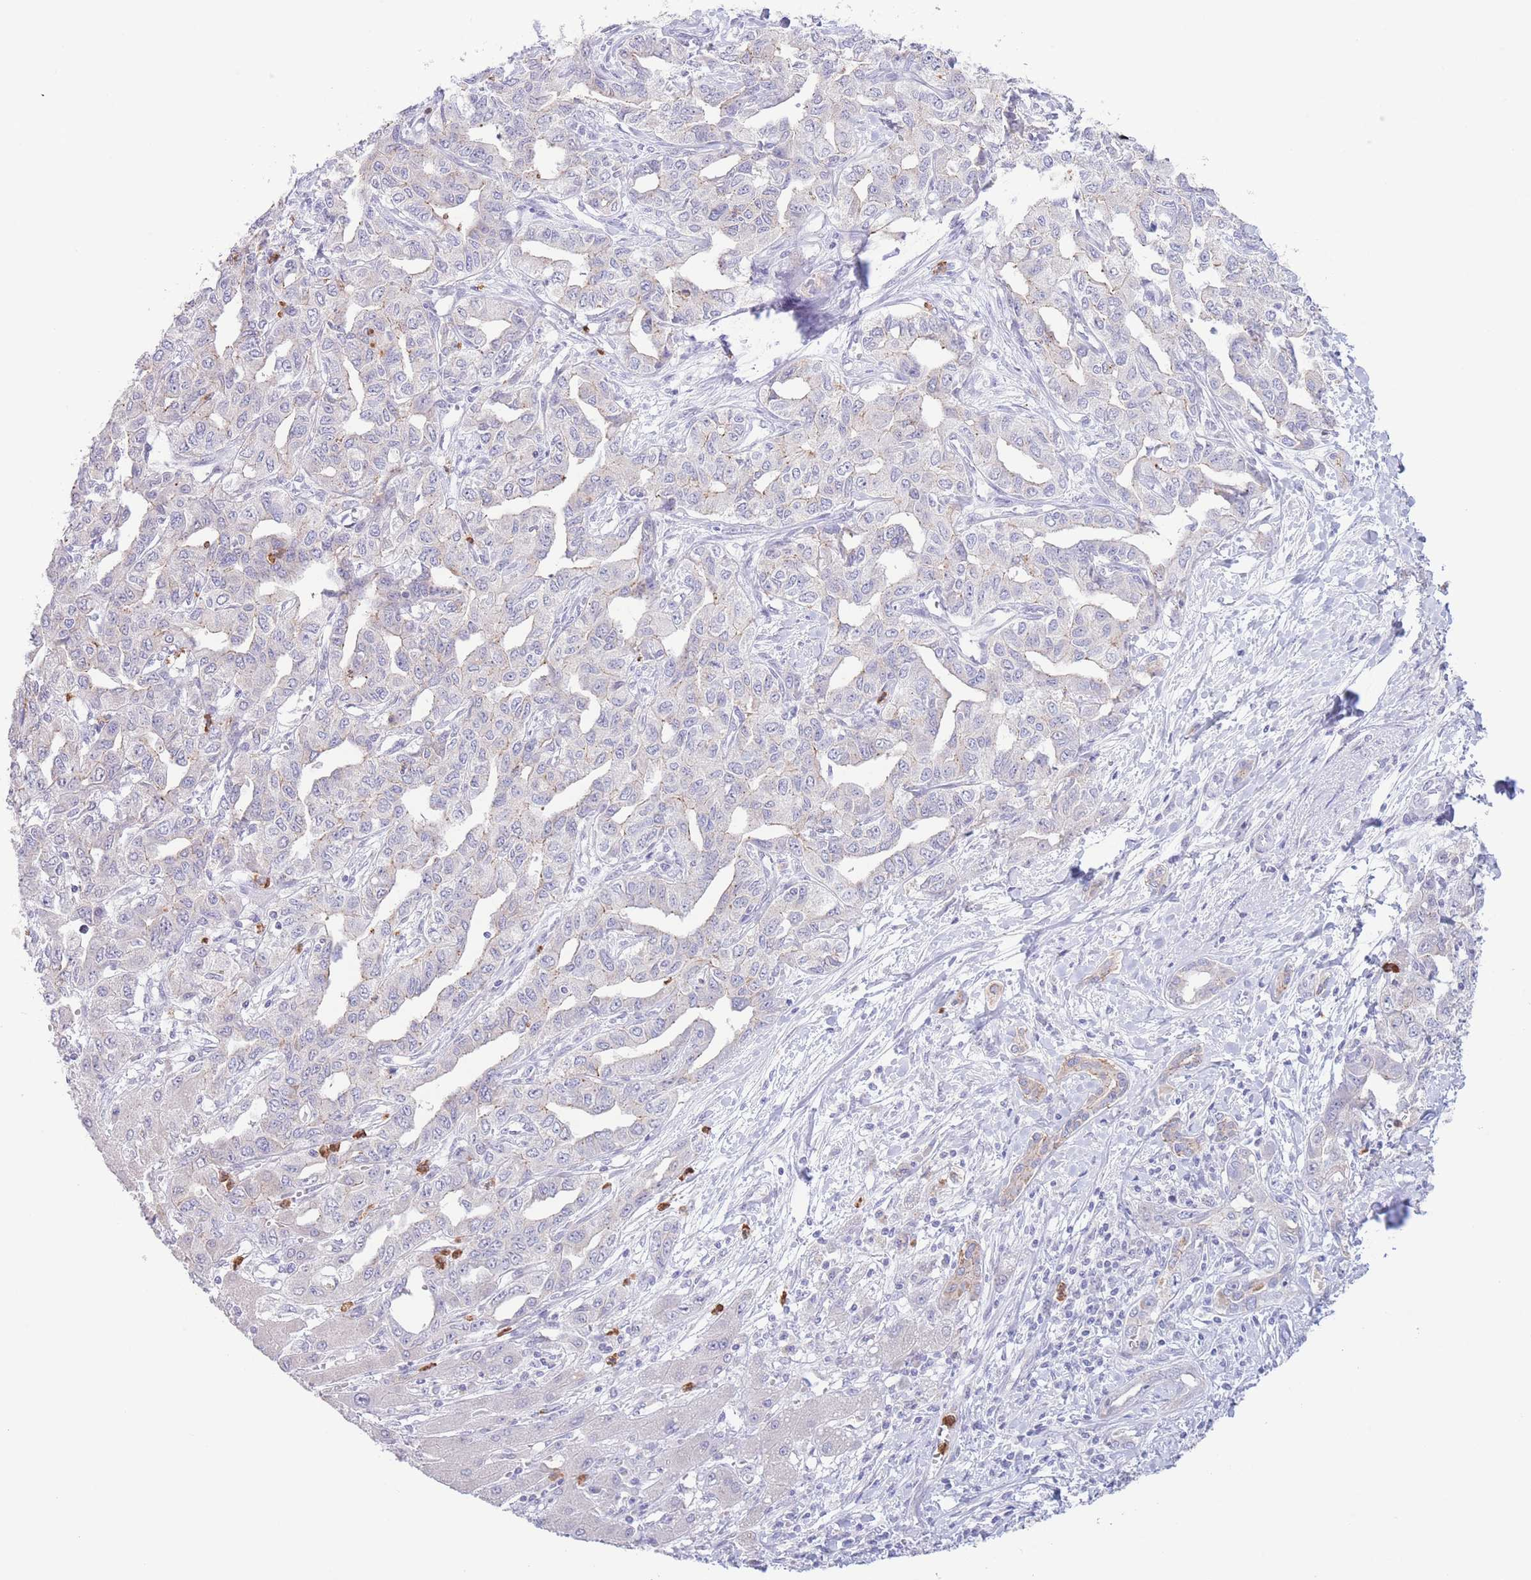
{"staining": {"intensity": "negative", "quantity": "none", "location": "none"}, "tissue": "liver cancer", "cell_type": "Tumor cells", "image_type": "cancer", "snomed": [{"axis": "morphology", "description": "Cholangiocarcinoma"}, {"axis": "topography", "description": "Liver"}], "caption": "Micrograph shows no protein positivity in tumor cells of liver cancer (cholangiocarcinoma) tissue.", "gene": "LCLAT1", "patient": {"sex": "male", "age": 59}}